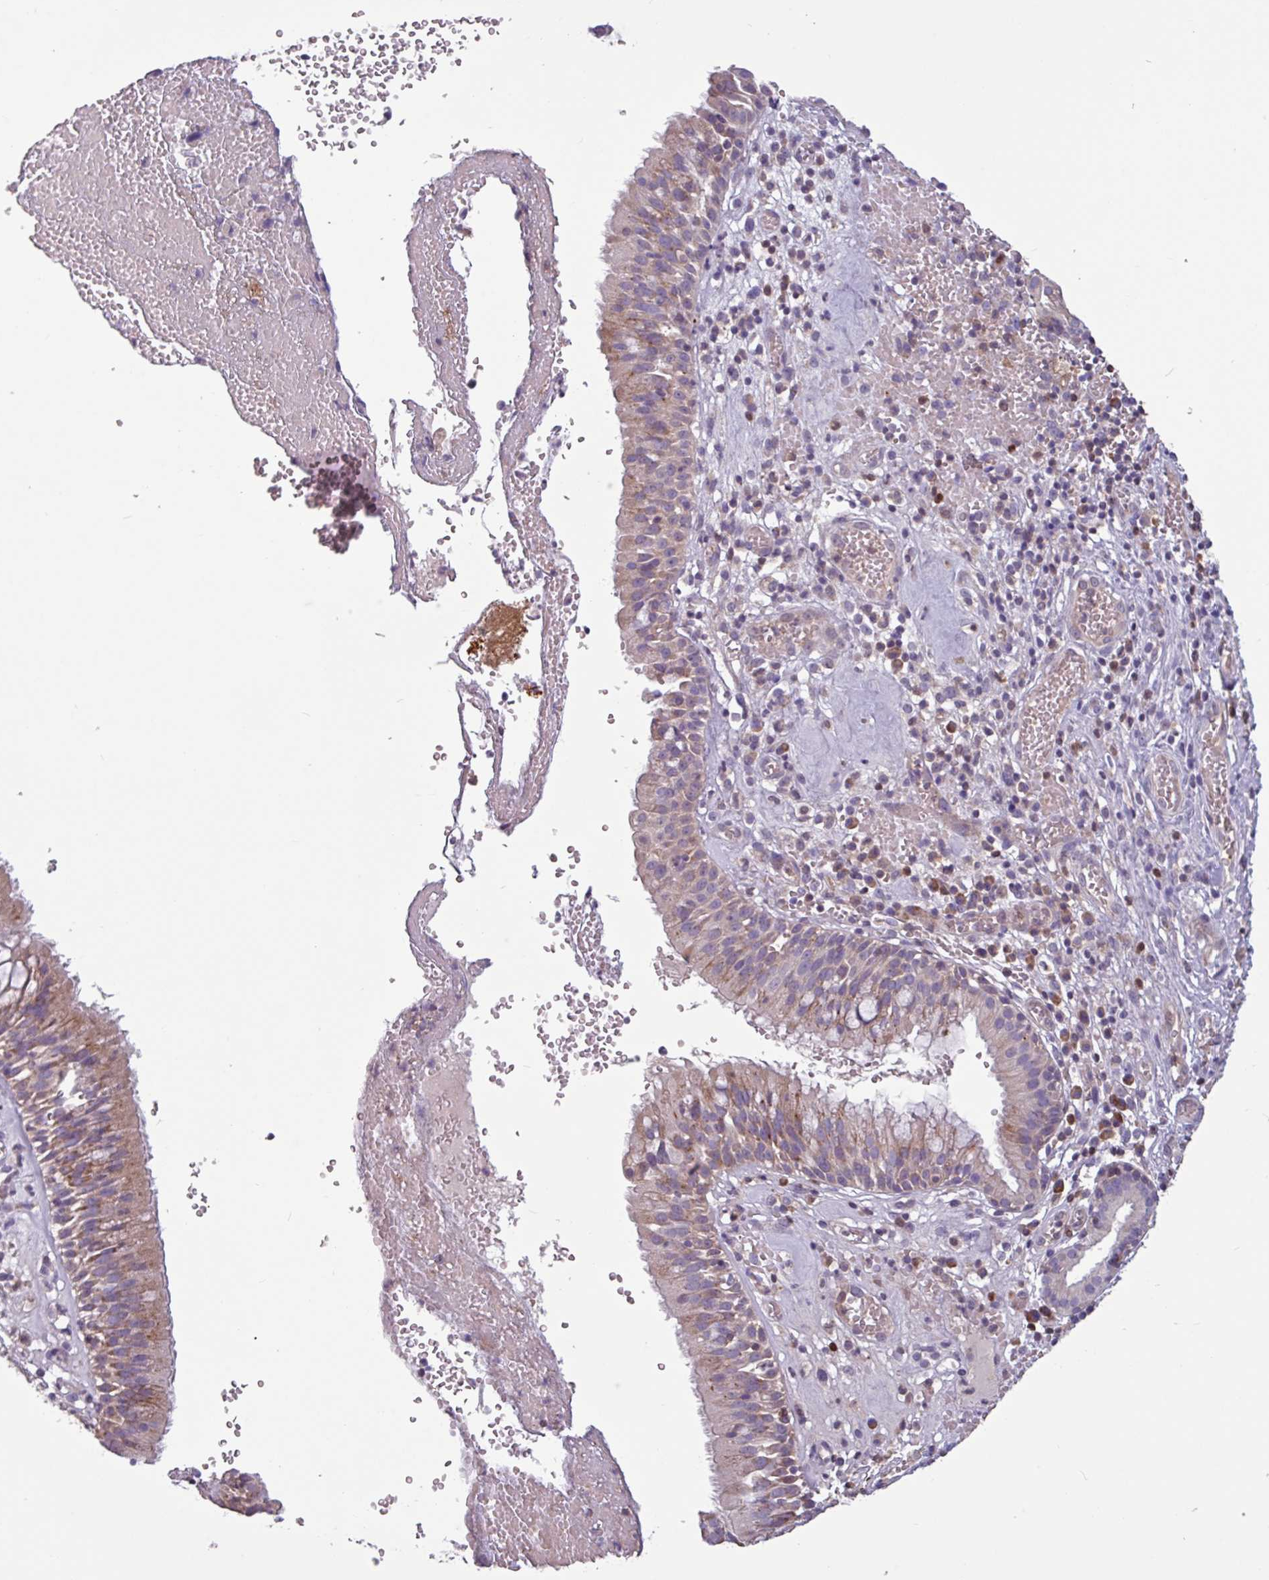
{"staining": {"intensity": "weak", "quantity": "25%-75%", "location": "cytoplasmic/membranous"}, "tissue": "nasopharynx", "cell_type": "Respiratory epithelial cells", "image_type": "normal", "snomed": [{"axis": "morphology", "description": "Normal tissue, NOS"}, {"axis": "topography", "description": "Nasopharynx"}], "caption": "High-magnification brightfield microscopy of unremarkable nasopharynx stained with DAB (brown) and counterstained with hematoxylin (blue). respiratory epithelial cells exhibit weak cytoplasmic/membranous expression is present in about25%-75% of cells.", "gene": "SEC61G", "patient": {"sex": "male", "age": 65}}